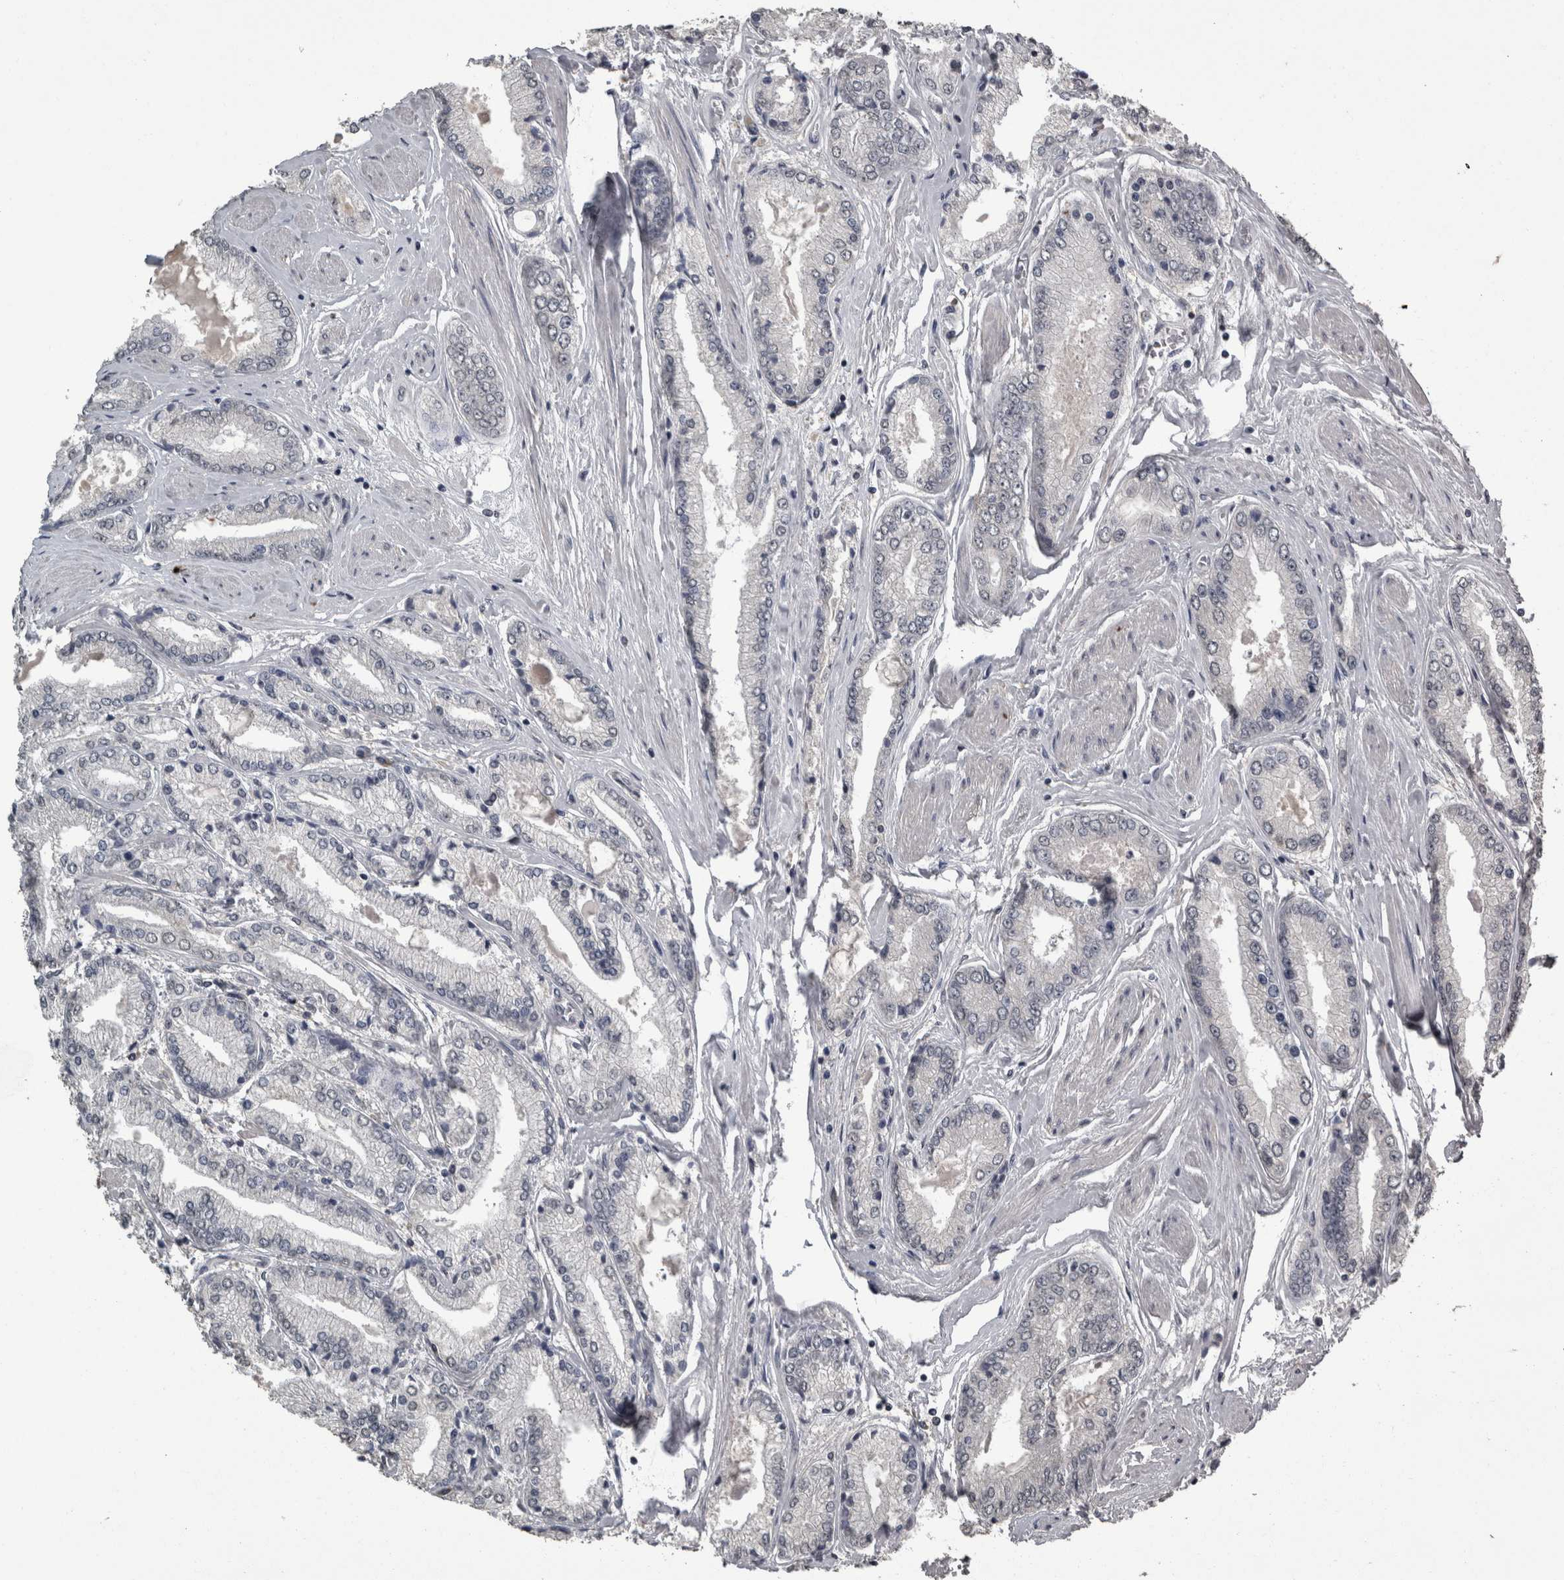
{"staining": {"intensity": "negative", "quantity": "none", "location": "none"}, "tissue": "prostate cancer", "cell_type": "Tumor cells", "image_type": "cancer", "snomed": [{"axis": "morphology", "description": "Adenocarcinoma, High grade"}, {"axis": "topography", "description": "Prostate"}], "caption": "Tumor cells are negative for protein expression in human prostate cancer (high-grade adenocarcinoma).", "gene": "PIK3AP1", "patient": {"sex": "male", "age": 59}}